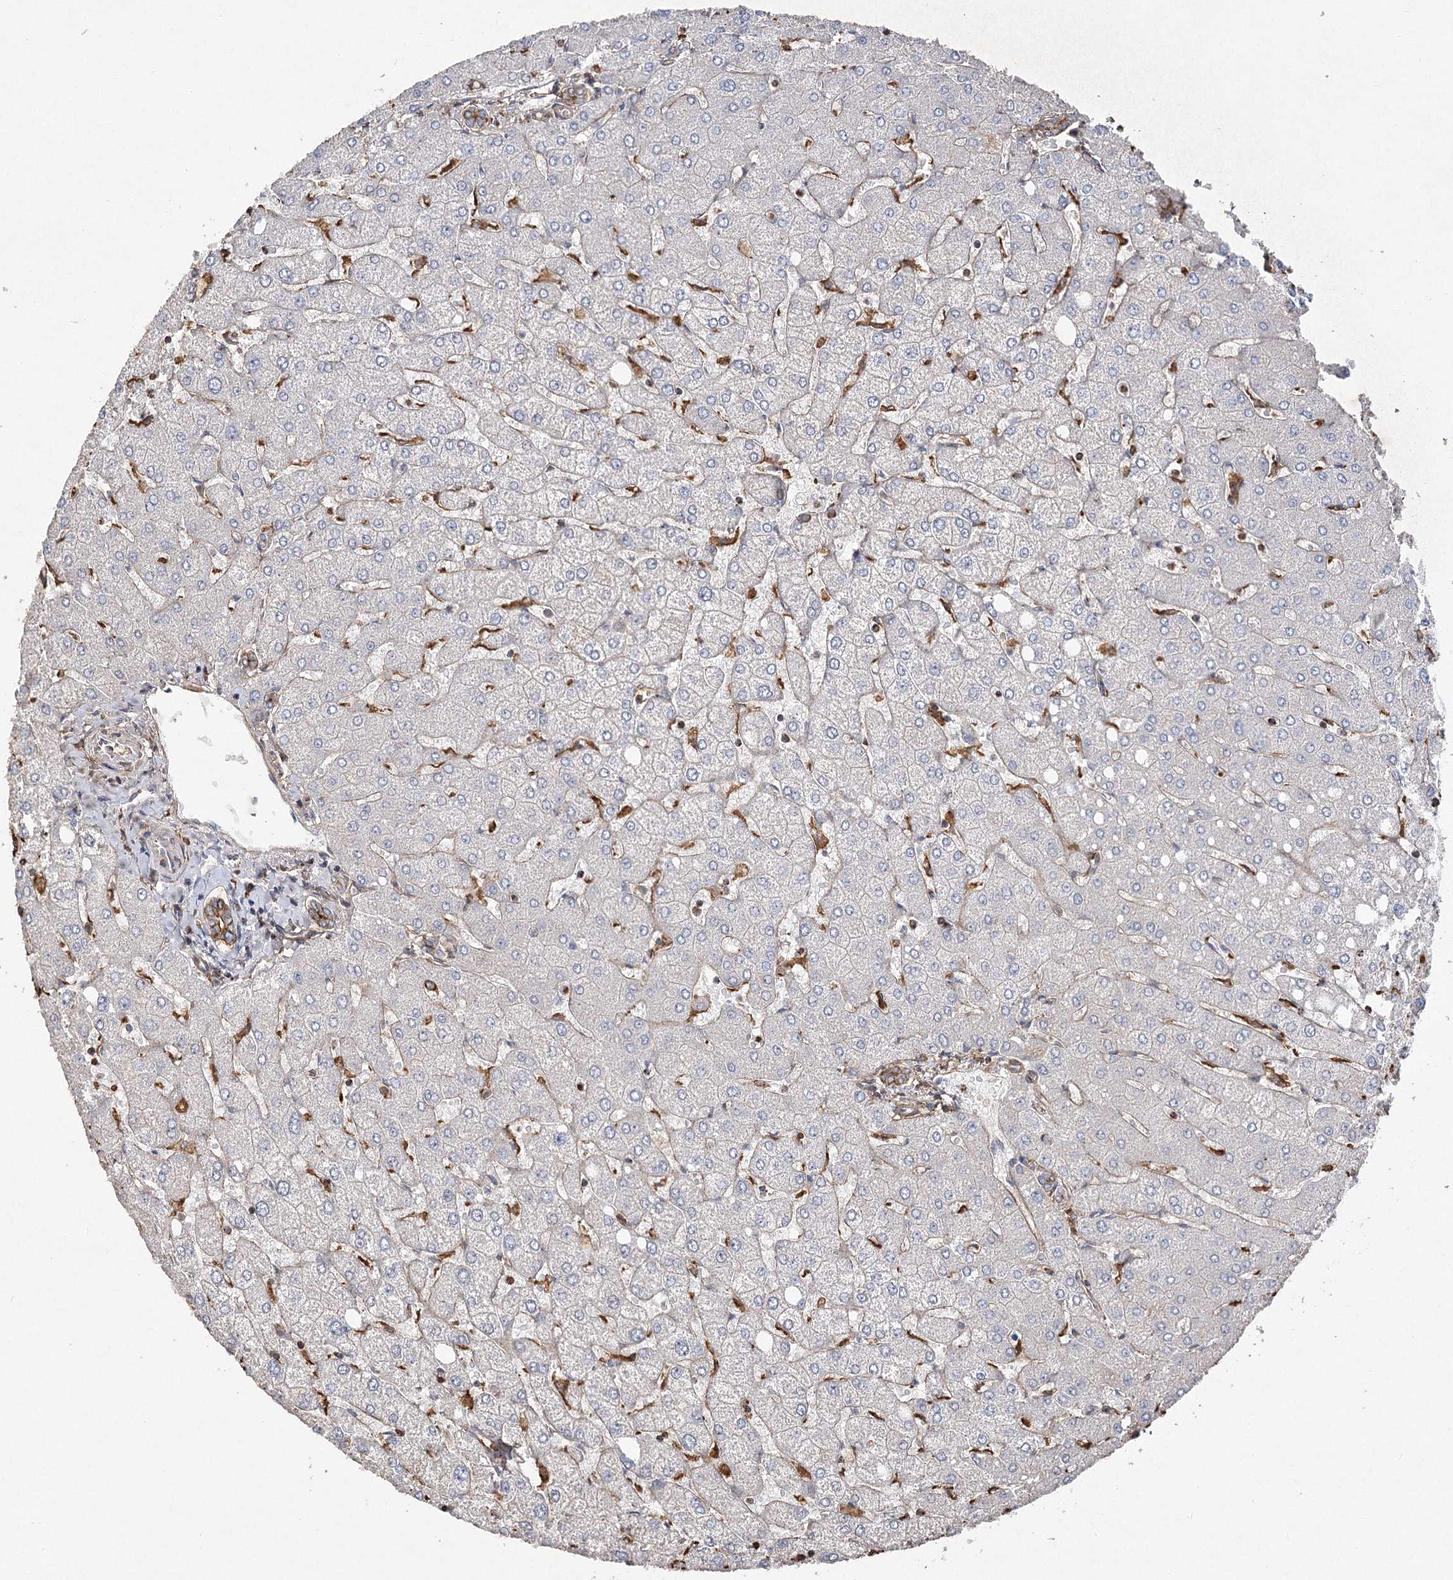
{"staining": {"intensity": "moderate", "quantity": "25%-75%", "location": "cytoplasmic/membranous"}, "tissue": "liver", "cell_type": "Cholangiocytes", "image_type": "normal", "snomed": [{"axis": "morphology", "description": "Normal tissue, NOS"}, {"axis": "topography", "description": "Liver"}], "caption": "Moderate cytoplasmic/membranous staining for a protein is appreciated in approximately 25%-75% of cholangiocytes of unremarkable liver using immunohistochemistry.", "gene": "OBSL1", "patient": {"sex": "female", "age": 54}}